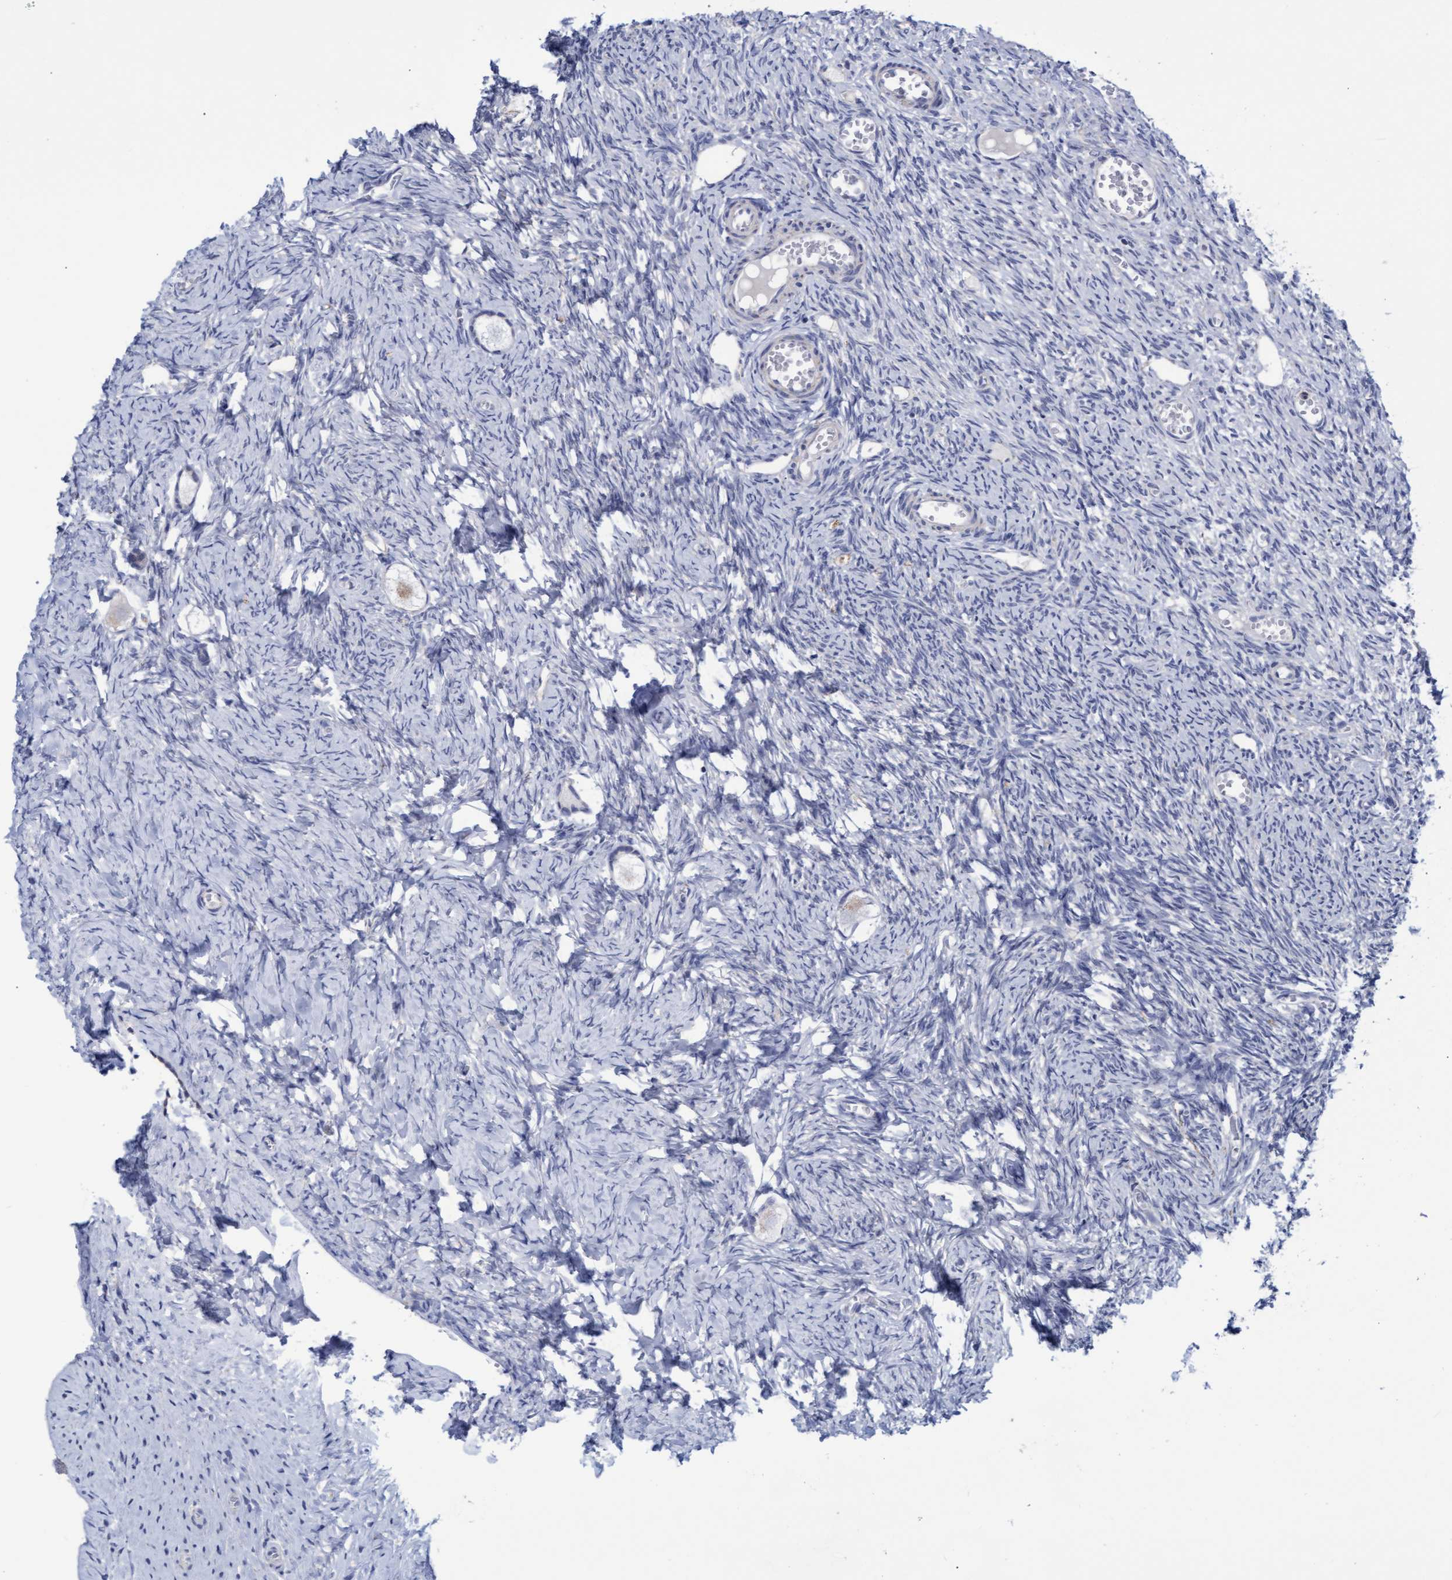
{"staining": {"intensity": "moderate", "quantity": "<25%", "location": "cytoplasmic/membranous"}, "tissue": "ovary", "cell_type": "Follicle cells", "image_type": "normal", "snomed": [{"axis": "morphology", "description": "Normal tissue, NOS"}, {"axis": "topography", "description": "Ovary"}], "caption": "Immunohistochemical staining of unremarkable human ovary exhibits moderate cytoplasmic/membranous protein positivity in about <25% of follicle cells. The staining was performed using DAB (3,3'-diaminobenzidine), with brown indicating positive protein expression. Nuclei are stained blue with hematoxylin.", "gene": "ZNF750", "patient": {"sex": "female", "age": 27}}